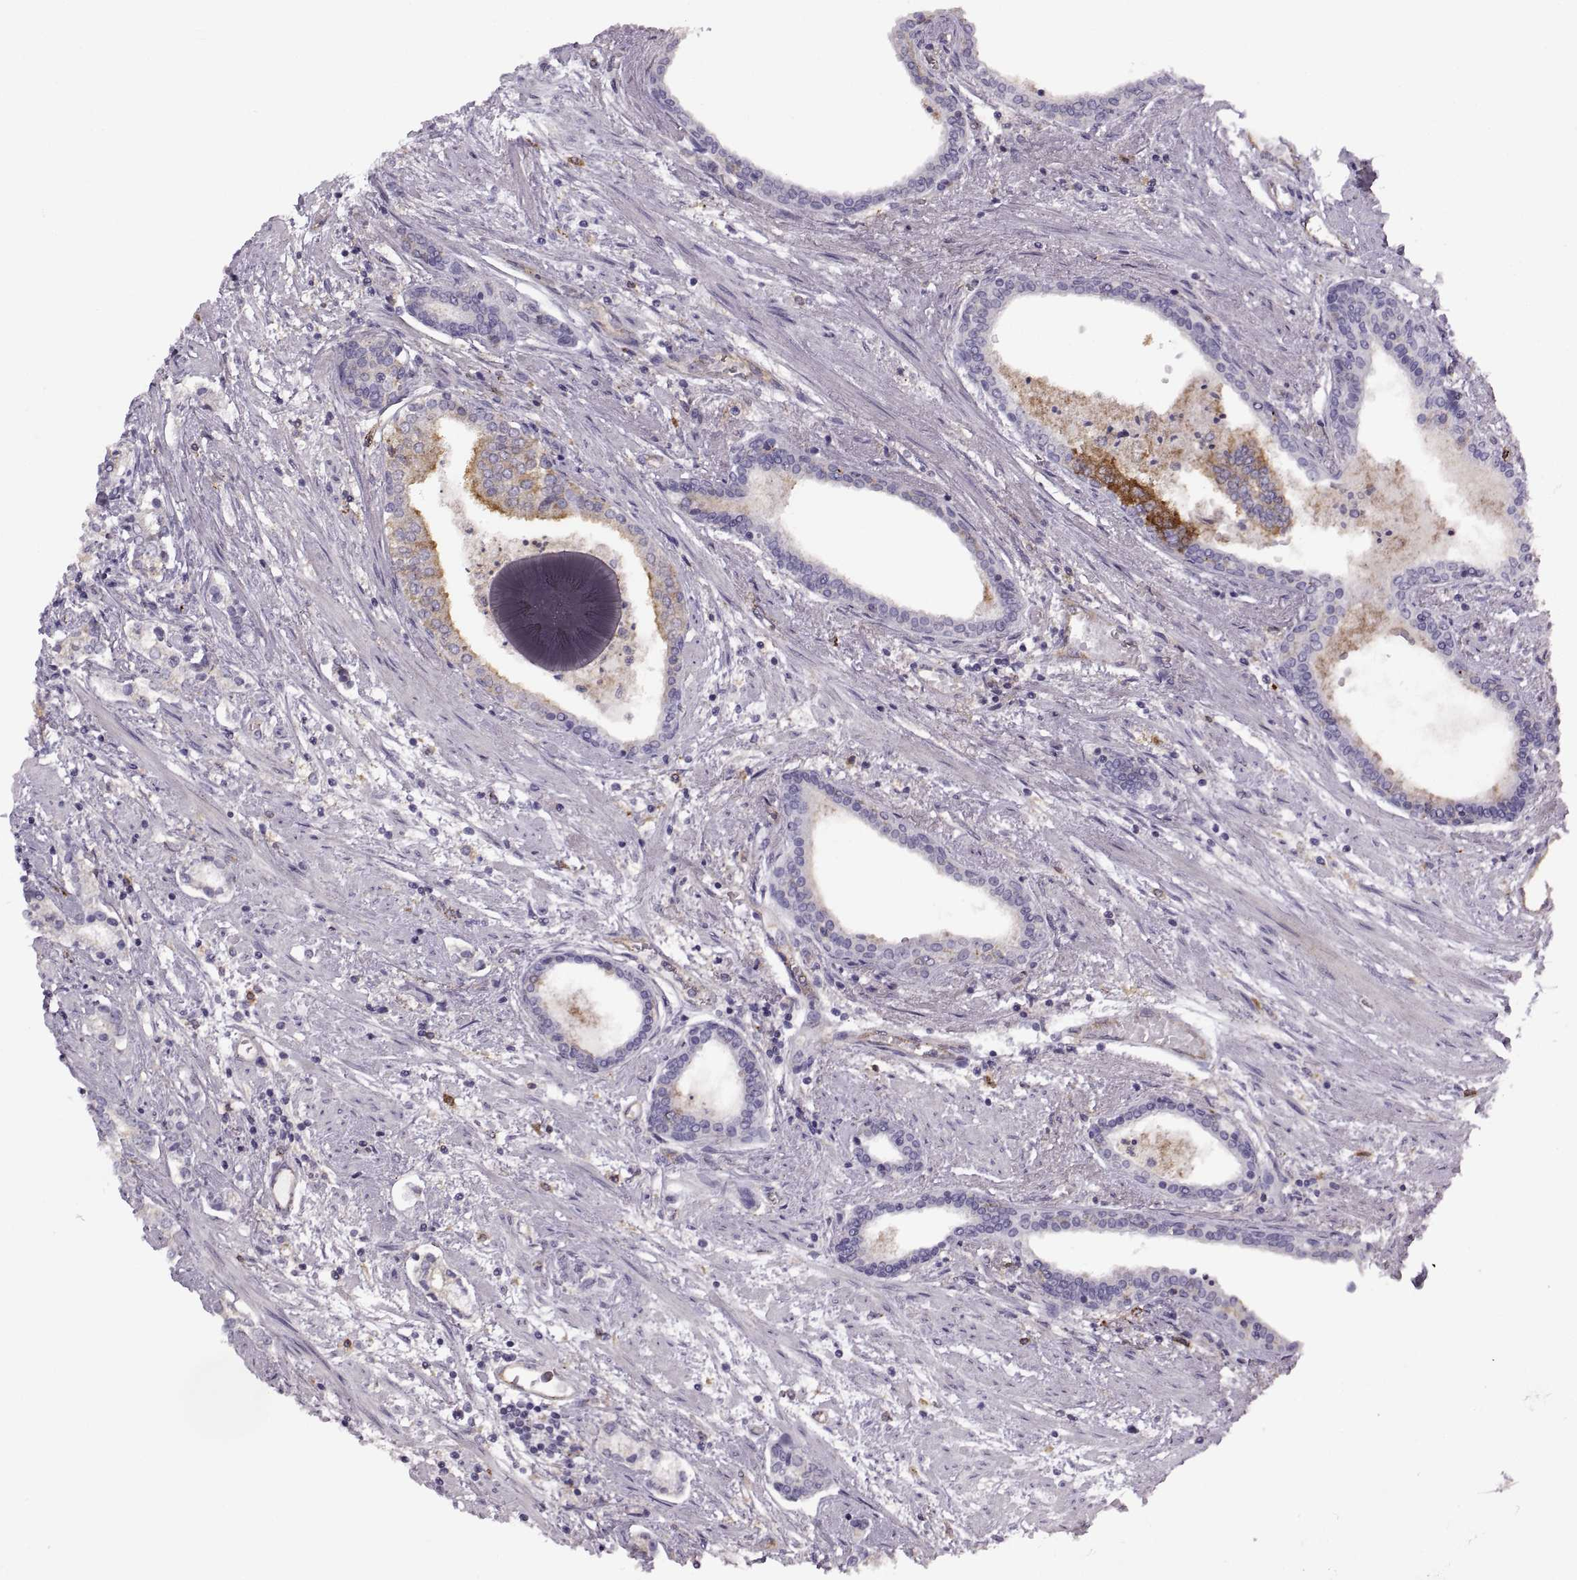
{"staining": {"intensity": "negative", "quantity": "none", "location": "none"}, "tissue": "prostate cancer", "cell_type": "Tumor cells", "image_type": "cancer", "snomed": [{"axis": "morphology", "description": "Adenocarcinoma, NOS"}, {"axis": "topography", "description": "Prostate"}], "caption": "Immunohistochemistry (IHC) photomicrograph of neoplastic tissue: adenocarcinoma (prostate) stained with DAB (3,3'-diaminobenzidine) reveals no significant protein positivity in tumor cells.", "gene": "RALB", "patient": {"sex": "male", "age": 64}}